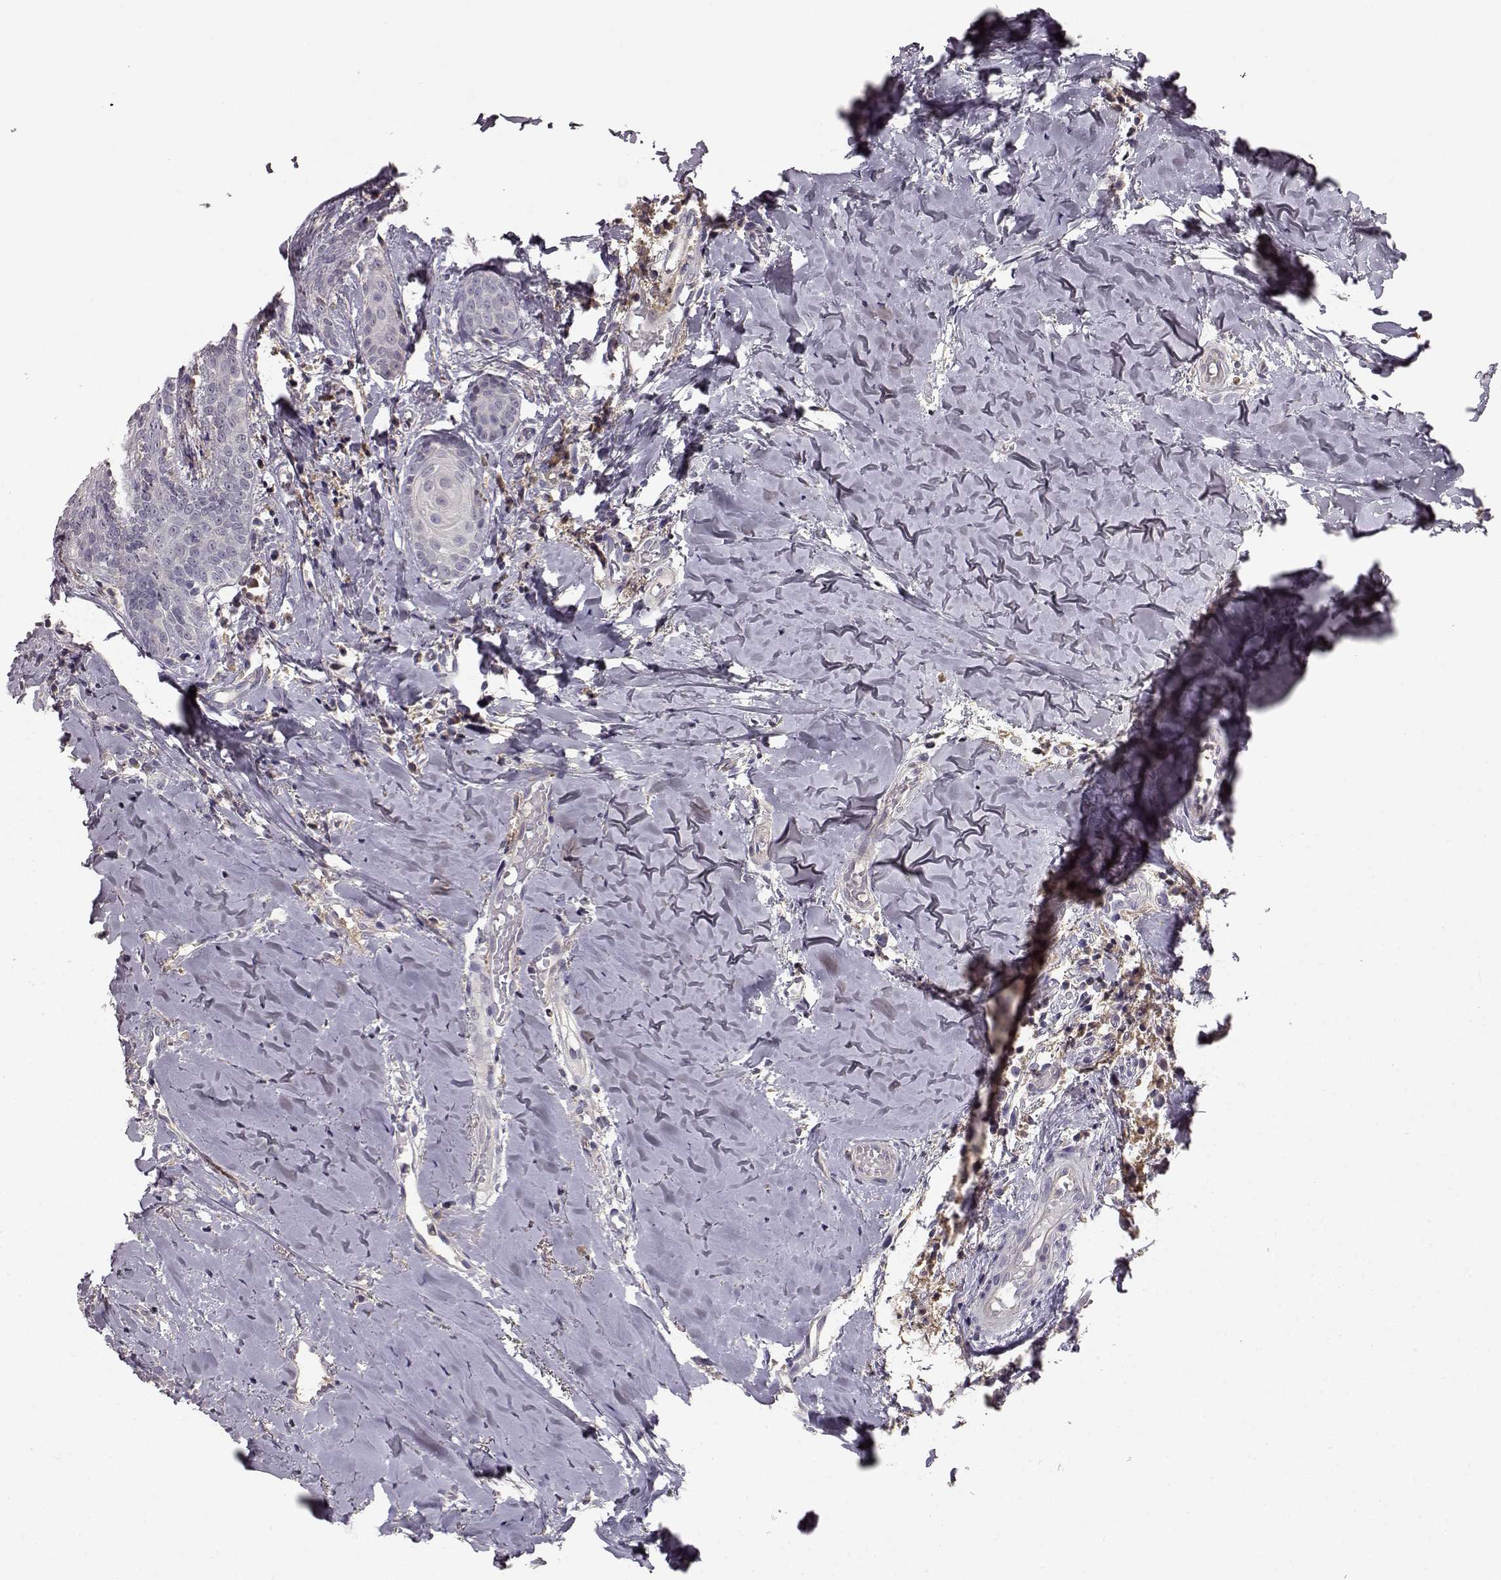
{"staining": {"intensity": "negative", "quantity": "none", "location": "none"}, "tissue": "head and neck cancer", "cell_type": "Tumor cells", "image_type": "cancer", "snomed": [{"axis": "morphology", "description": "Normal tissue, NOS"}, {"axis": "morphology", "description": "Squamous cell carcinoma, NOS"}, {"axis": "topography", "description": "Oral tissue"}, {"axis": "topography", "description": "Salivary gland"}, {"axis": "topography", "description": "Head-Neck"}], "caption": "Immunohistochemistry of human head and neck squamous cell carcinoma reveals no positivity in tumor cells.", "gene": "YJEFN3", "patient": {"sex": "female", "age": 62}}